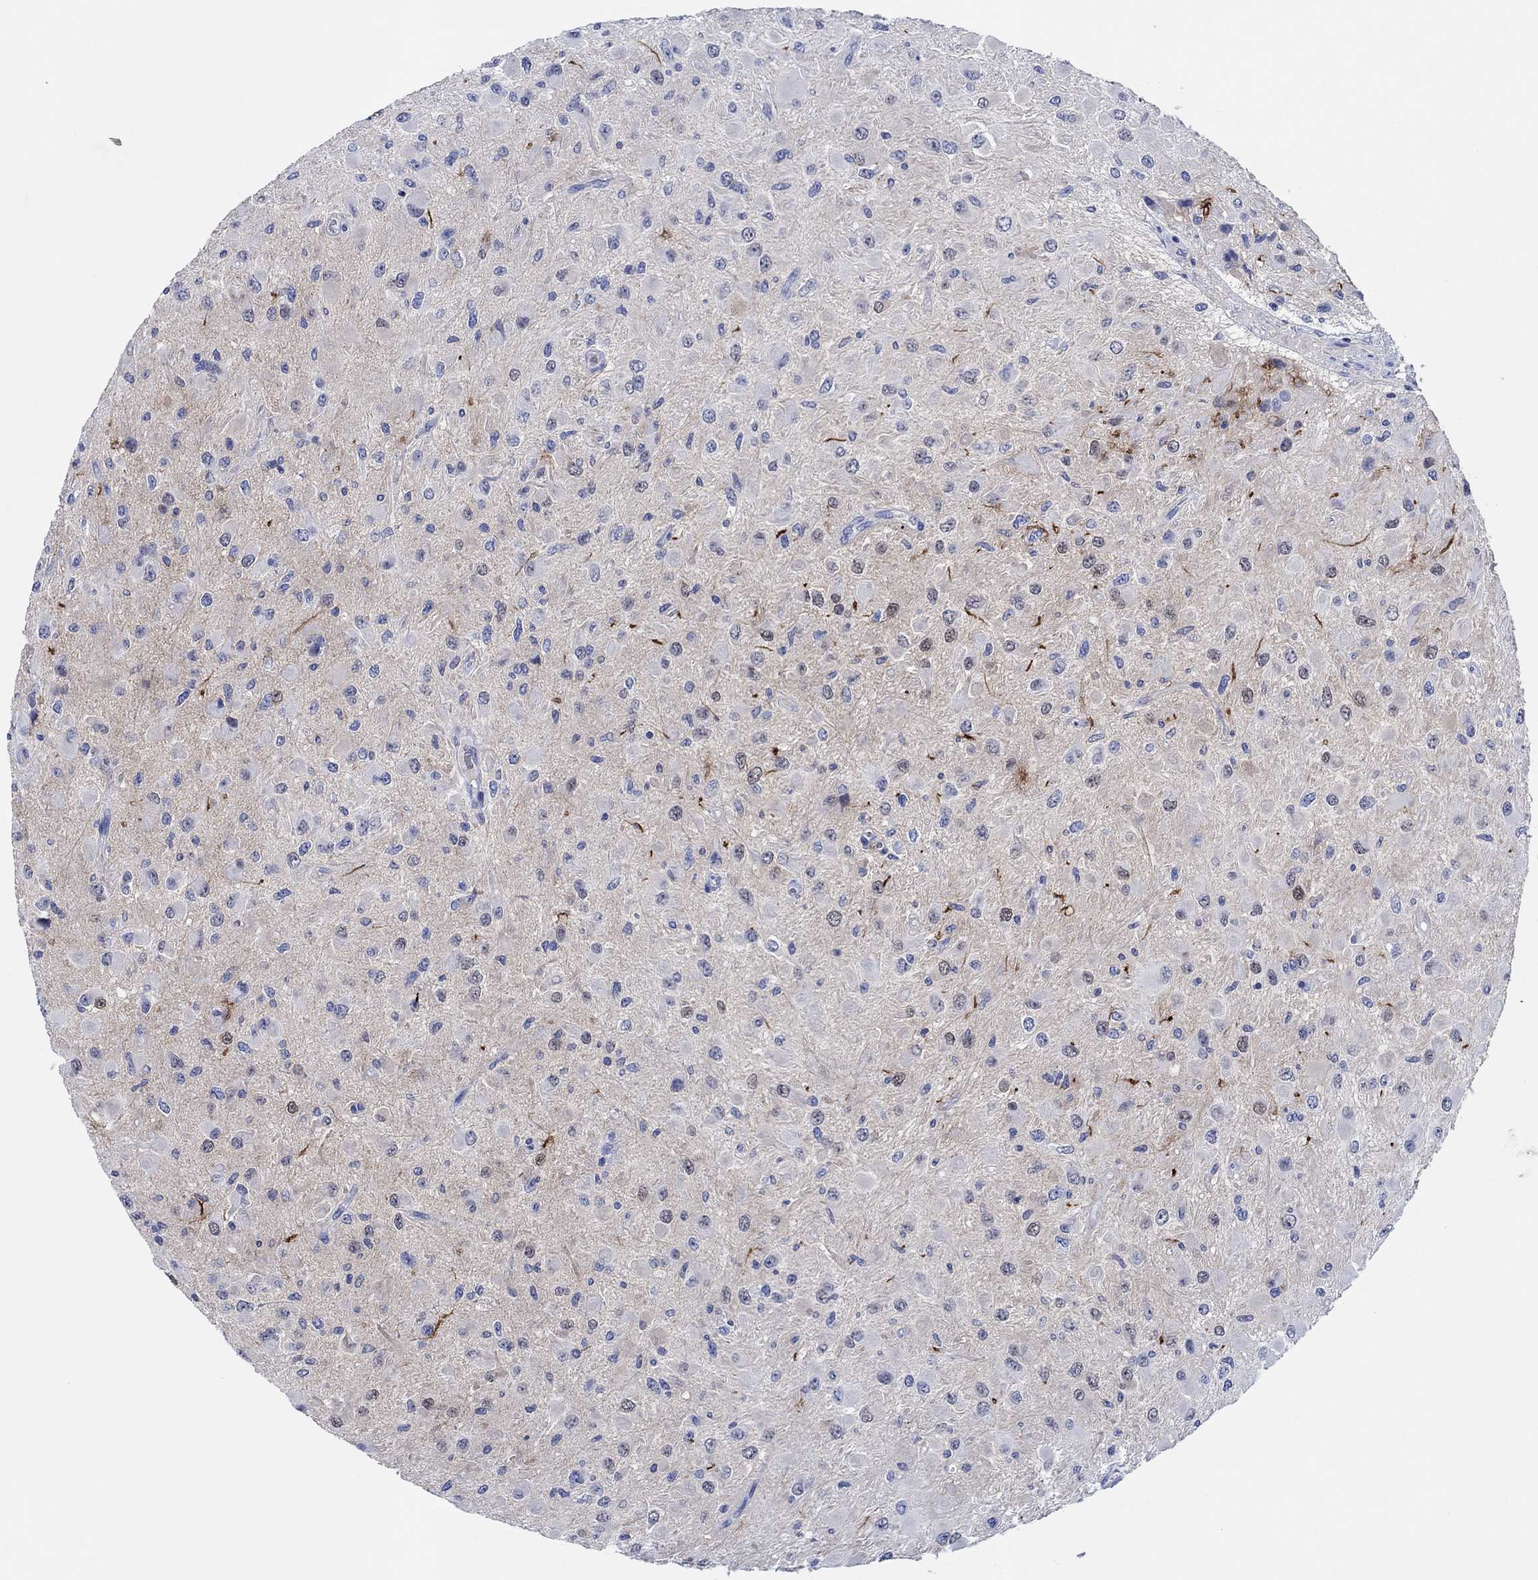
{"staining": {"intensity": "negative", "quantity": "none", "location": "none"}, "tissue": "glioma", "cell_type": "Tumor cells", "image_type": "cancer", "snomed": [{"axis": "morphology", "description": "Glioma, malignant, High grade"}, {"axis": "topography", "description": "Cerebral cortex"}], "caption": "Protein analysis of high-grade glioma (malignant) exhibits no significant expression in tumor cells.", "gene": "CPNE6", "patient": {"sex": "male", "age": 35}}